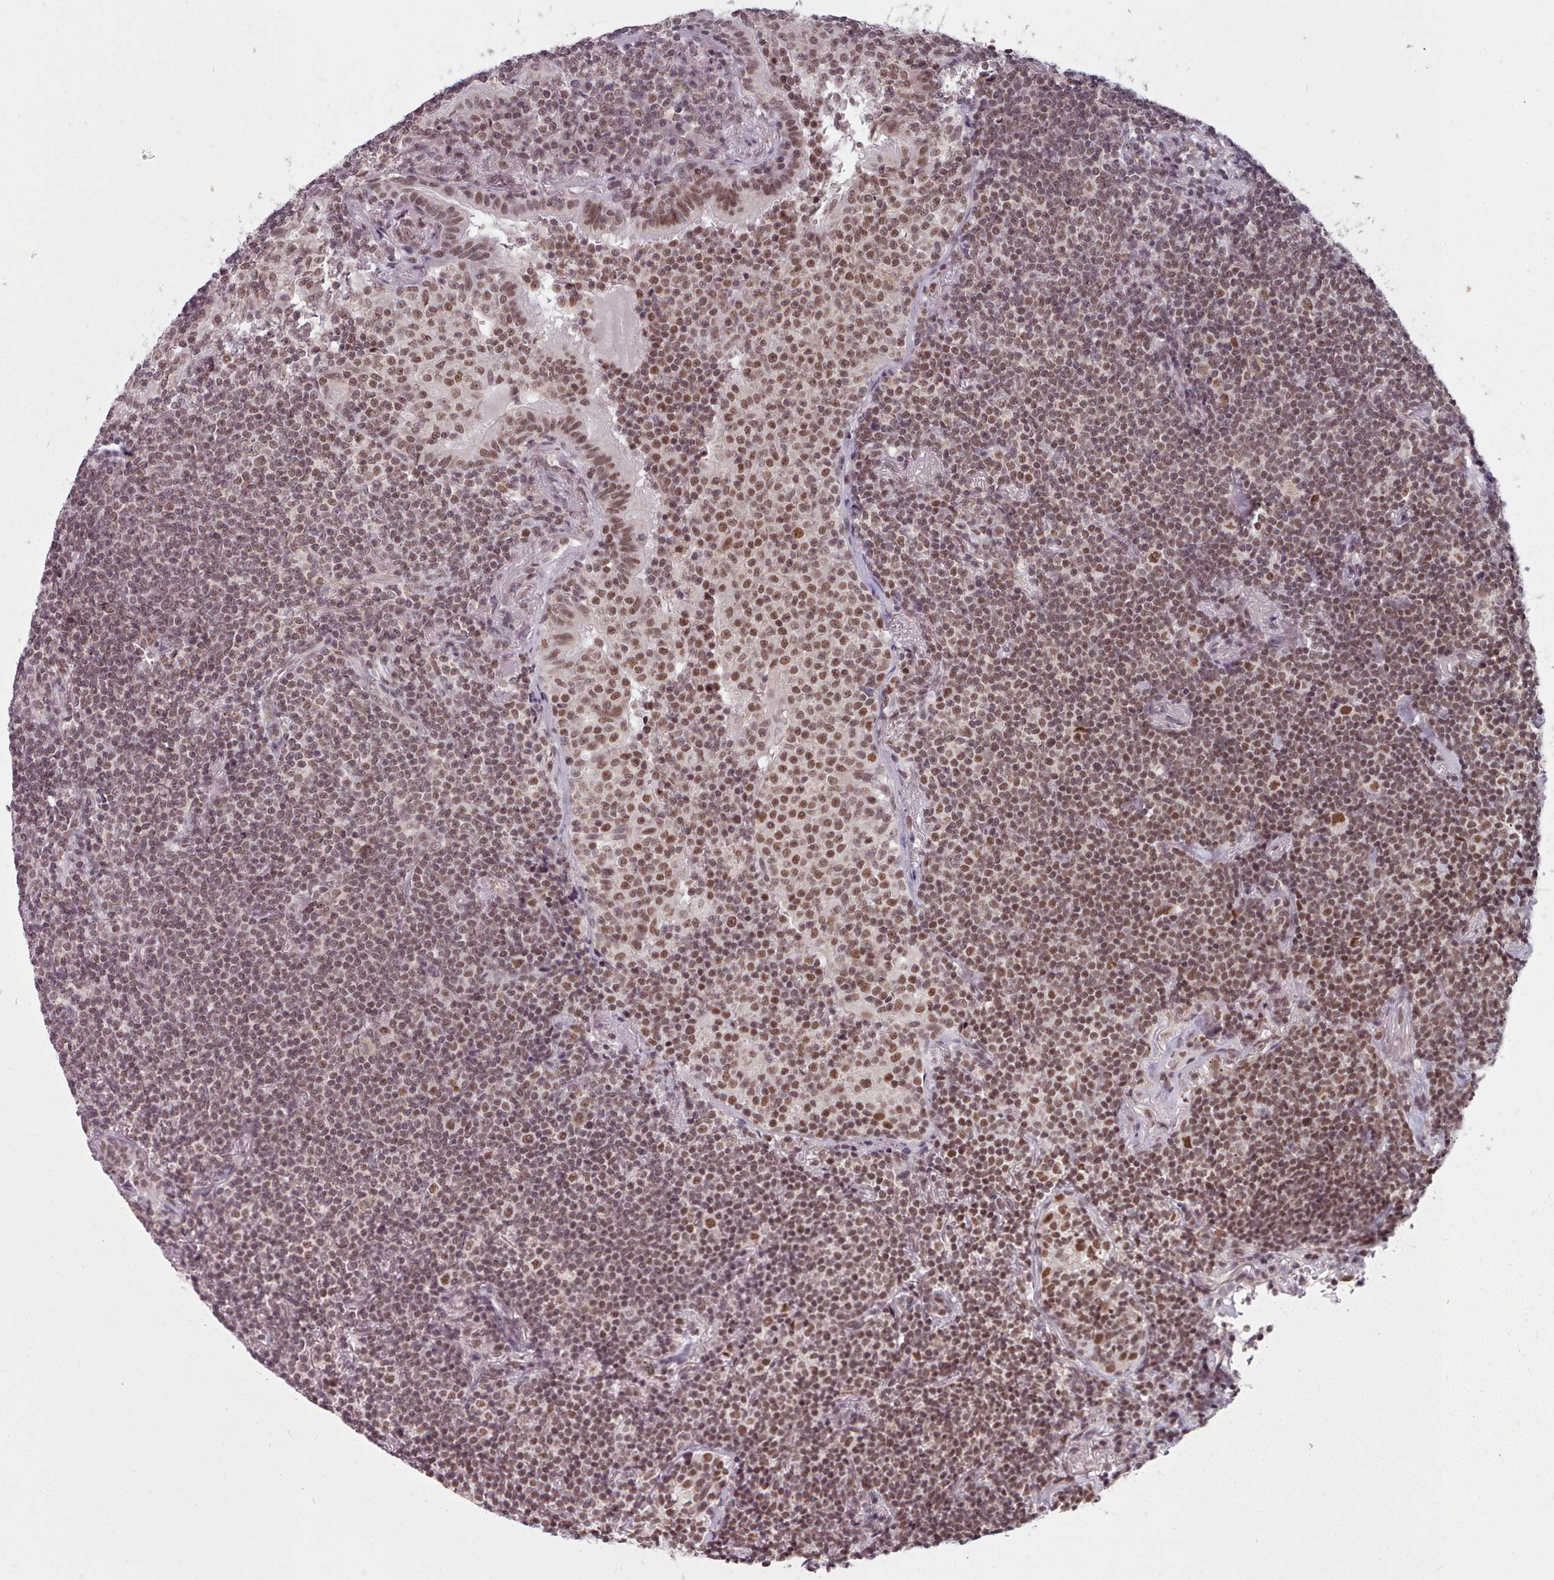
{"staining": {"intensity": "moderate", "quantity": ">75%", "location": "nuclear"}, "tissue": "lymphoma", "cell_type": "Tumor cells", "image_type": "cancer", "snomed": [{"axis": "morphology", "description": "Malignant lymphoma, non-Hodgkin's type, Low grade"}, {"axis": "topography", "description": "Lung"}], "caption": "Human lymphoma stained for a protein (brown) demonstrates moderate nuclear positive positivity in about >75% of tumor cells.", "gene": "SRSF9", "patient": {"sex": "female", "age": 71}}